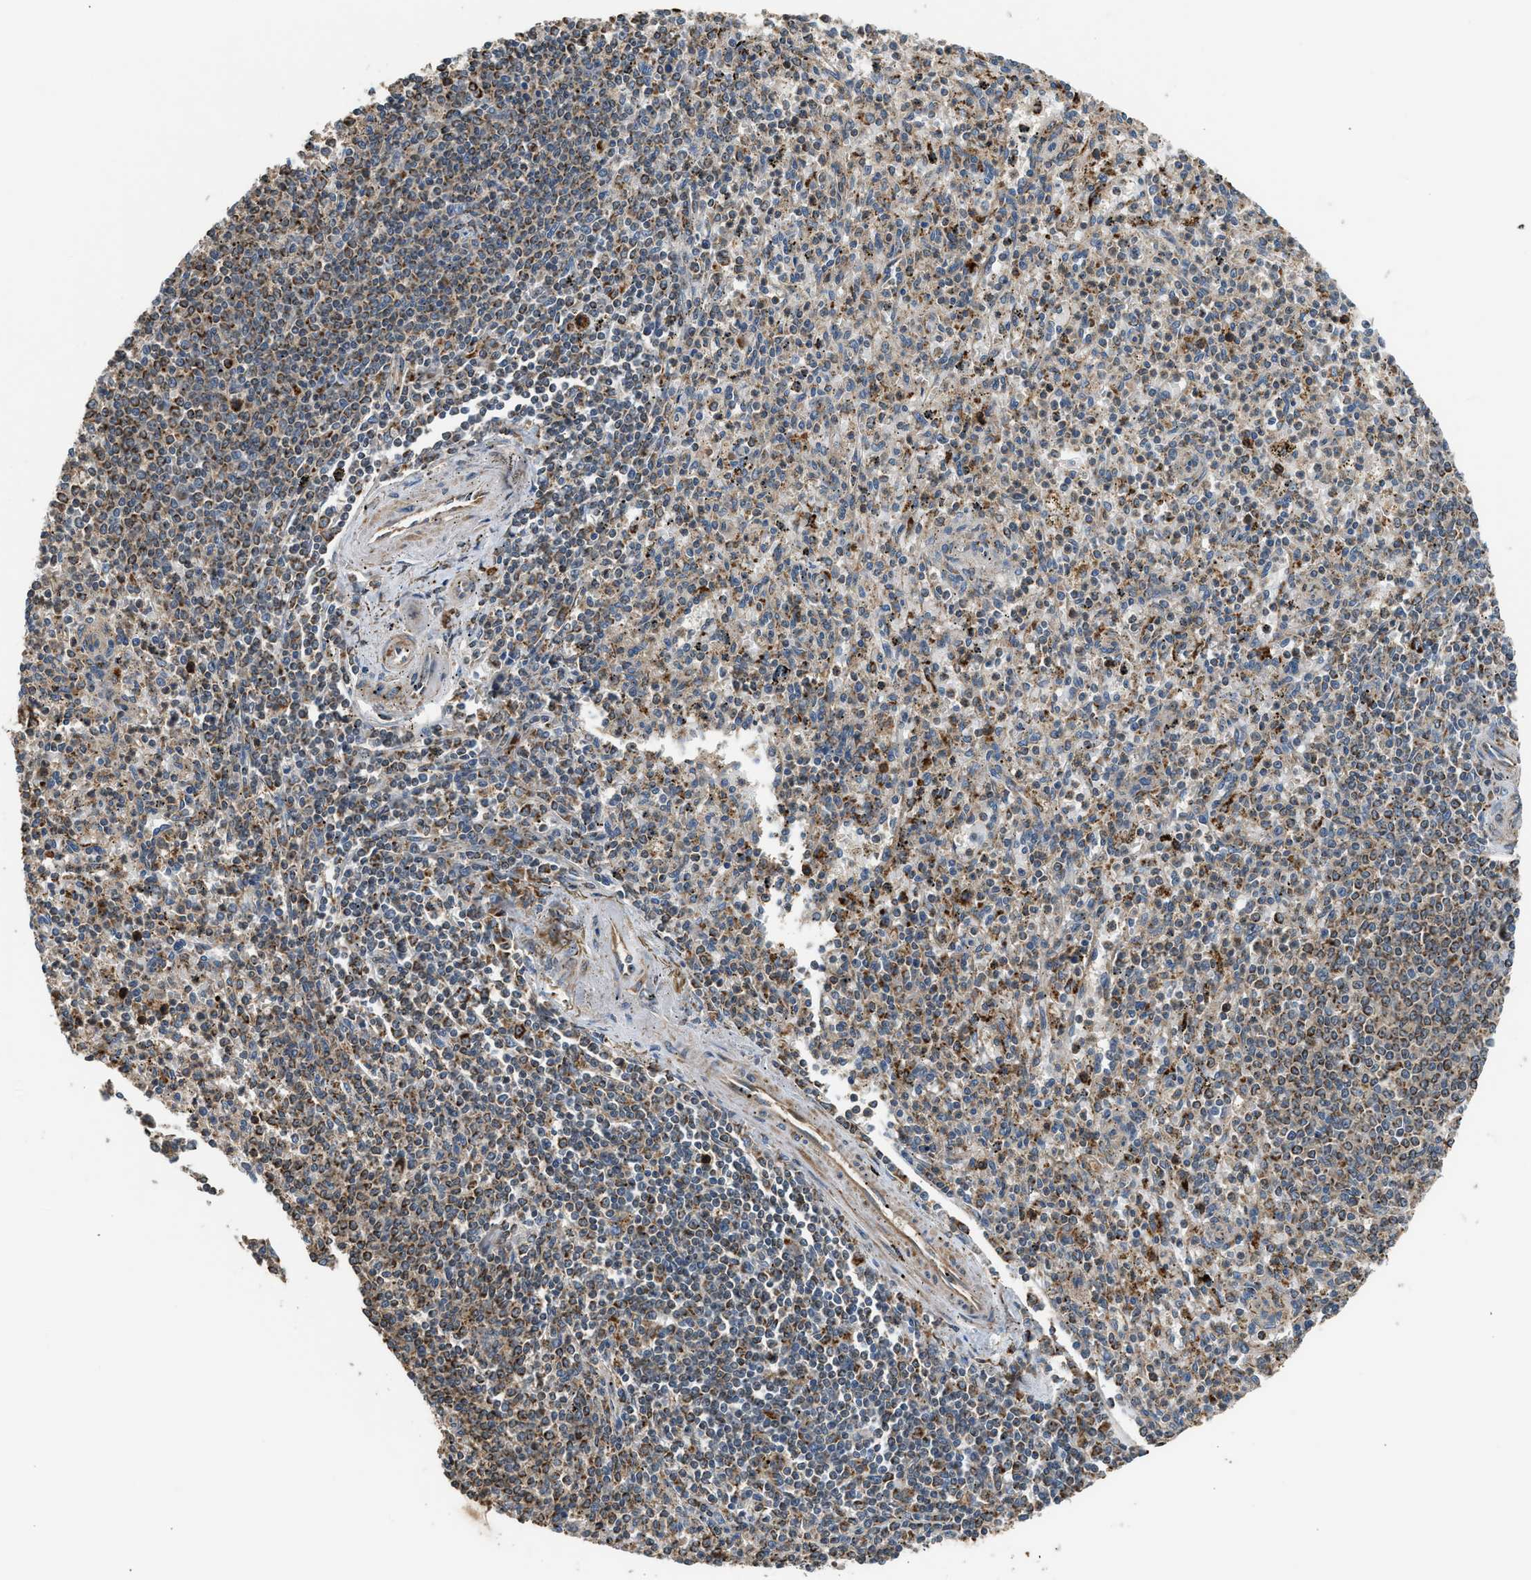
{"staining": {"intensity": "strong", "quantity": "<25%", "location": "cytoplasmic/membranous"}, "tissue": "spleen", "cell_type": "Cells in red pulp", "image_type": "normal", "snomed": [{"axis": "morphology", "description": "Normal tissue, NOS"}, {"axis": "topography", "description": "Spleen"}], "caption": "This photomicrograph displays immunohistochemistry staining of benign spleen, with medium strong cytoplasmic/membranous staining in about <25% of cells in red pulp.", "gene": "STARD3", "patient": {"sex": "male", "age": 72}}